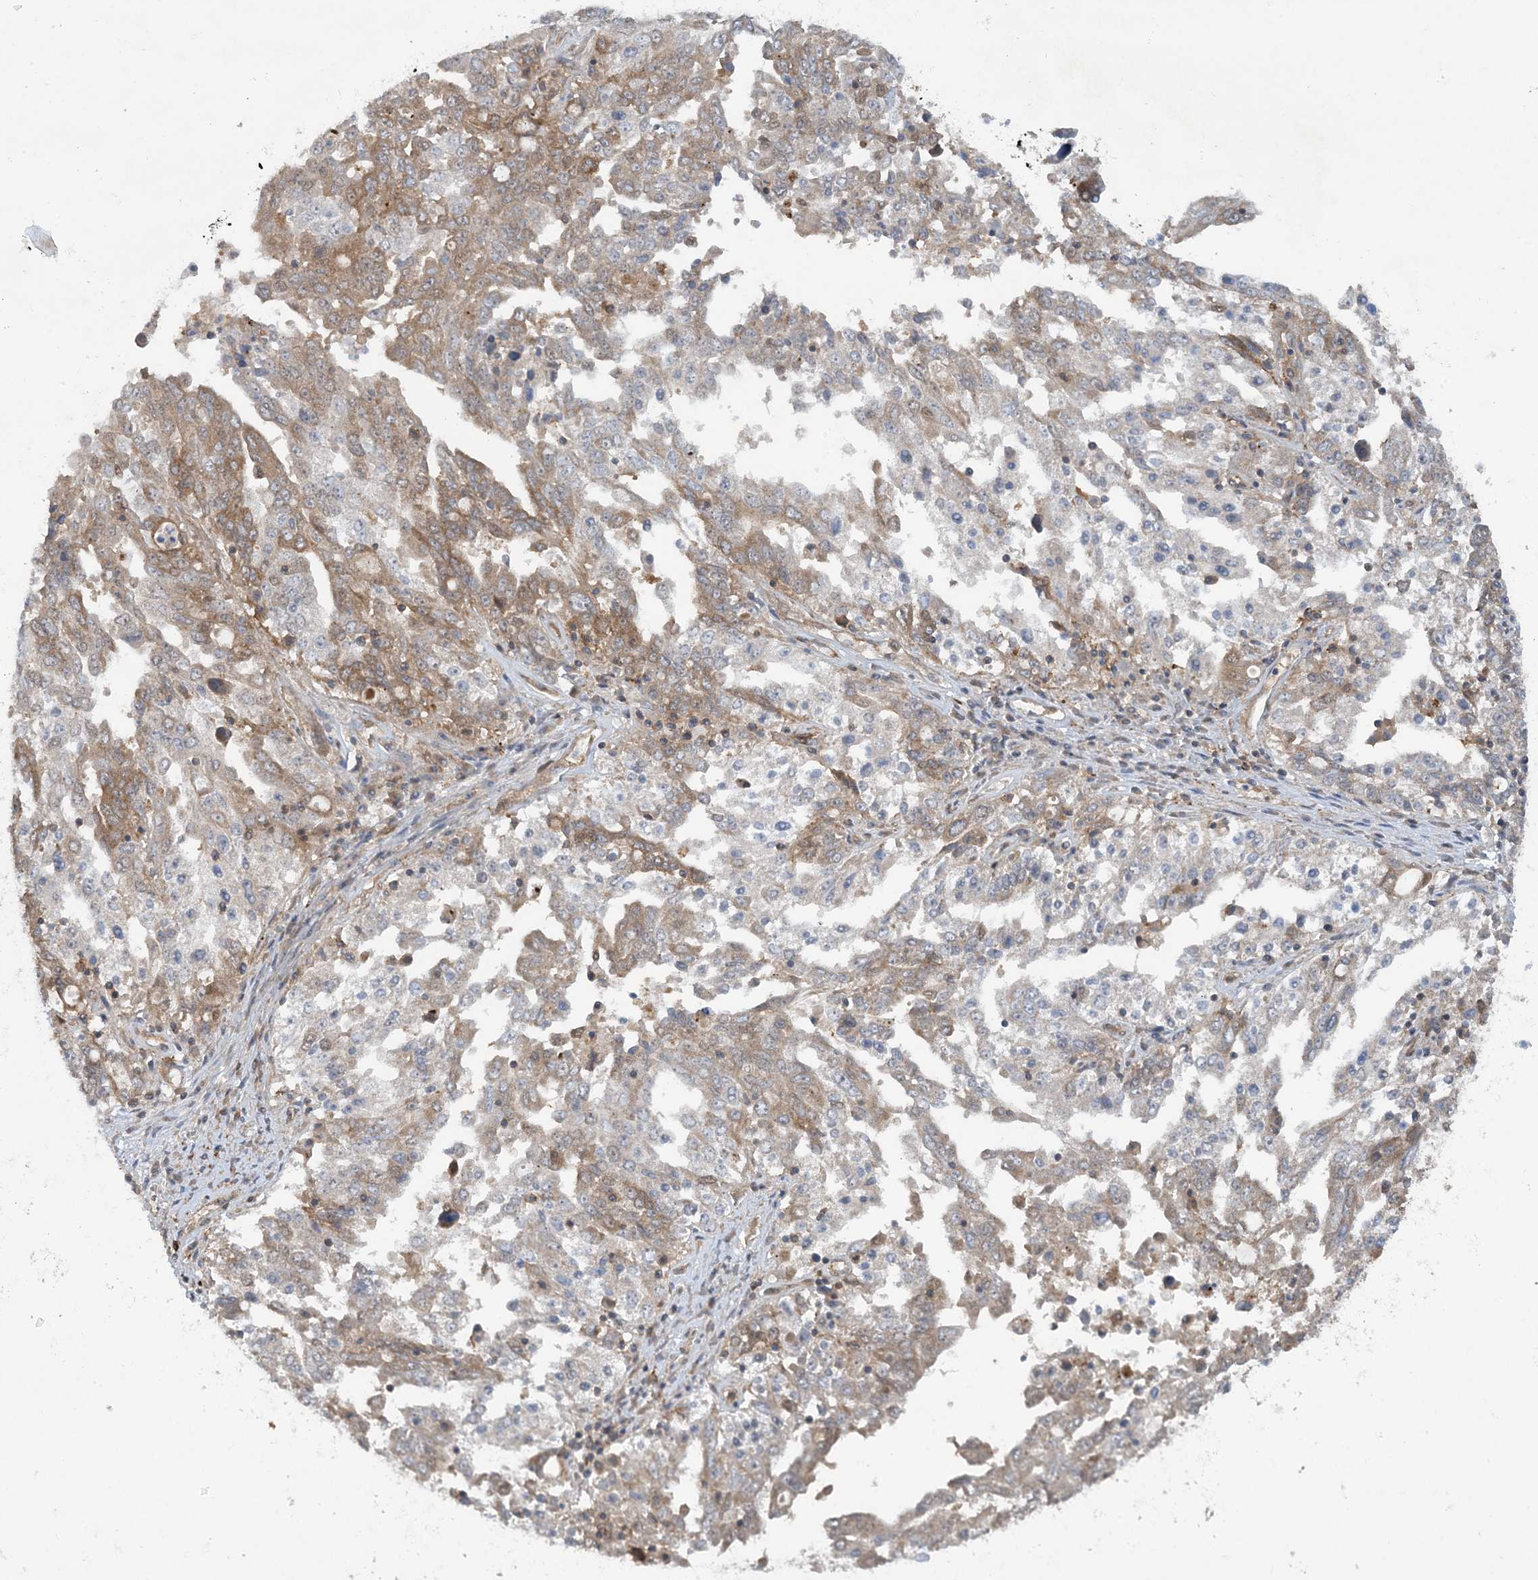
{"staining": {"intensity": "moderate", "quantity": "25%-75%", "location": "cytoplasmic/membranous"}, "tissue": "ovarian cancer", "cell_type": "Tumor cells", "image_type": "cancer", "snomed": [{"axis": "morphology", "description": "Carcinoma, endometroid"}, {"axis": "topography", "description": "Ovary"}], "caption": "This histopathology image demonstrates immunohistochemistry staining of ovarian cancer, with medium moderate cytoplasmic/membranous staining in about 25%-75% of tumor cells.", "gene": "STAM2", "patient": {"sex": "female", "age": 62}}